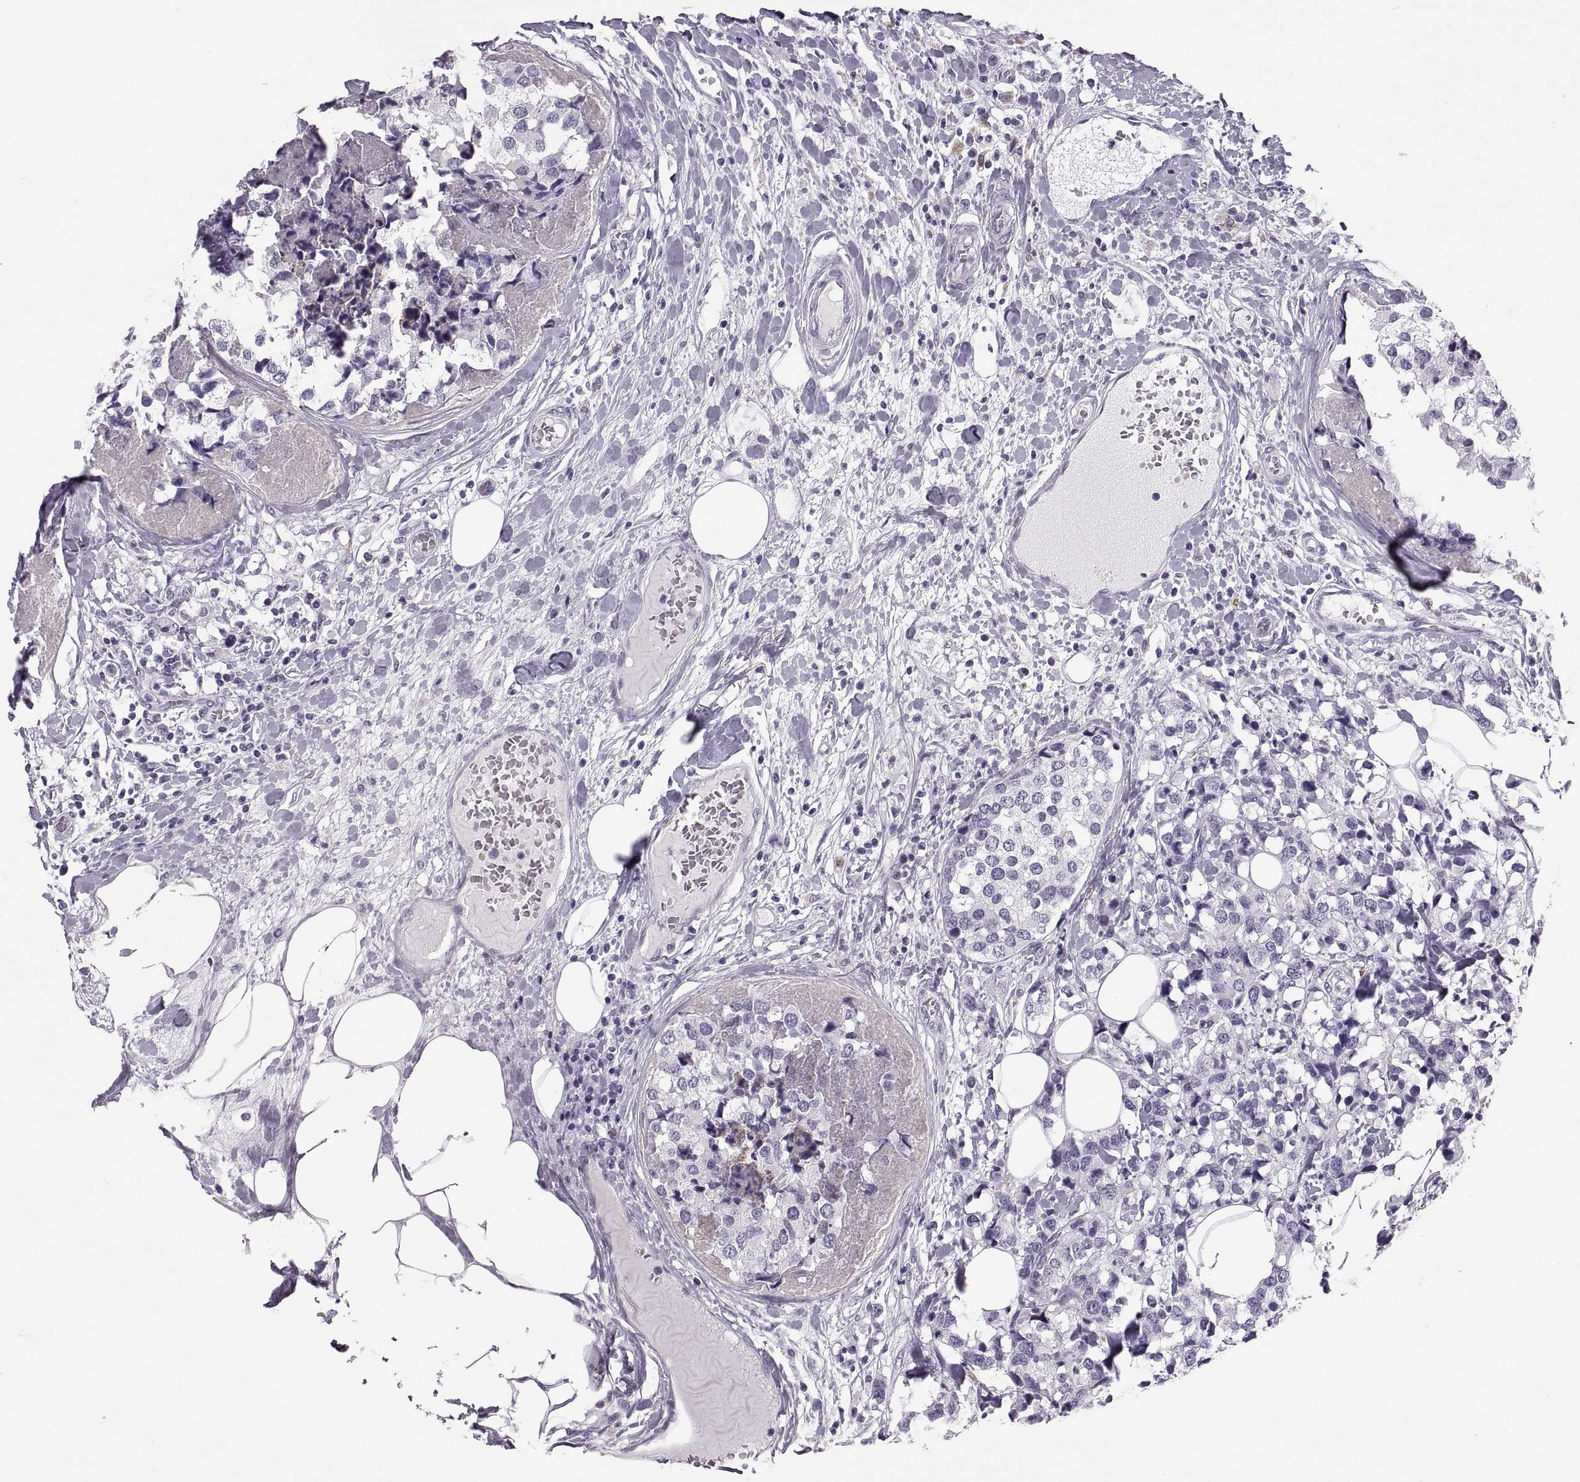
{"staining": {"intensity": "negative", "quantity": "none", "location": "none"}, "tissue": "breast cancer", "cell_type": "Tumor cells", "image_type": "cancer", "snomed": [{"axis": "morphology", "description": "Lobular carcinoma"}, {"axis": "topography", "description": "Breast"}], "caption": "DAB (3,3'-diaminobenzidine) immunohistochemical staining of human lobular carcinoma (breast) exhibits no significant staining in tumor cells.", "gene": "QRICH2", "patient": {"sex": "female", "age": 59}}